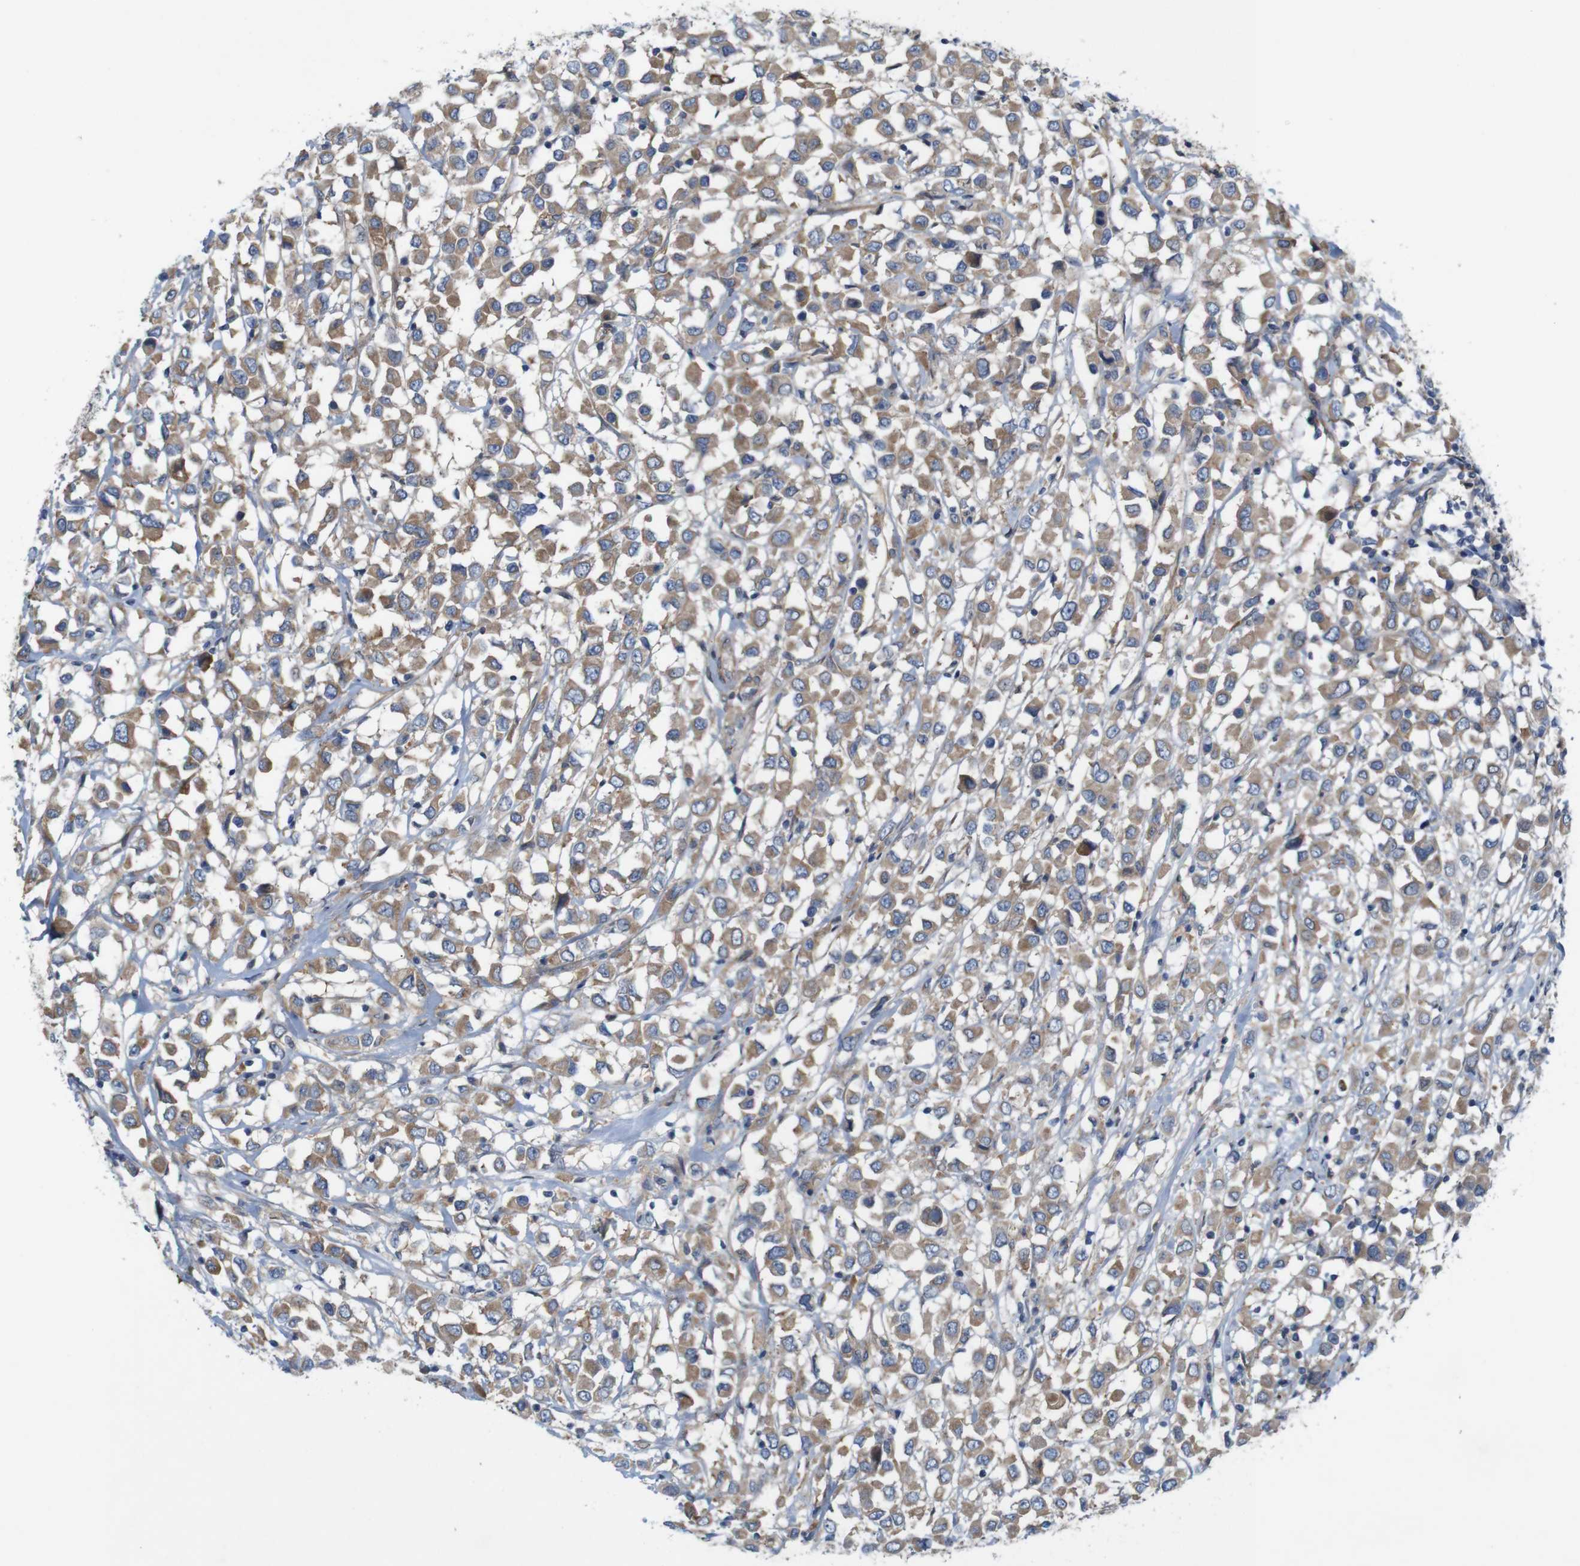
{"staining": {"intensity": "moderate", "quantity": ">75%", "location": "cytoplasmic/membranous"}, "tissue": "breast cancer", "cell_type": "Tumor cells", "image_type": "cancer", "snomed": [{"axis": "morphology", "description": "Duct carcinoma"}, {"axis": "topography", "description": "Breast"}], "caption": "A high-resolution photomicrograph shows IHC staining of breast cancer (invasive ductal carcinoma), which displays moderate cytoplasmic/membranous expression in approximately >75% of tumor cells.", "gene": "SIGLEC8", "patient": {"sex": "female", "age": 61}}